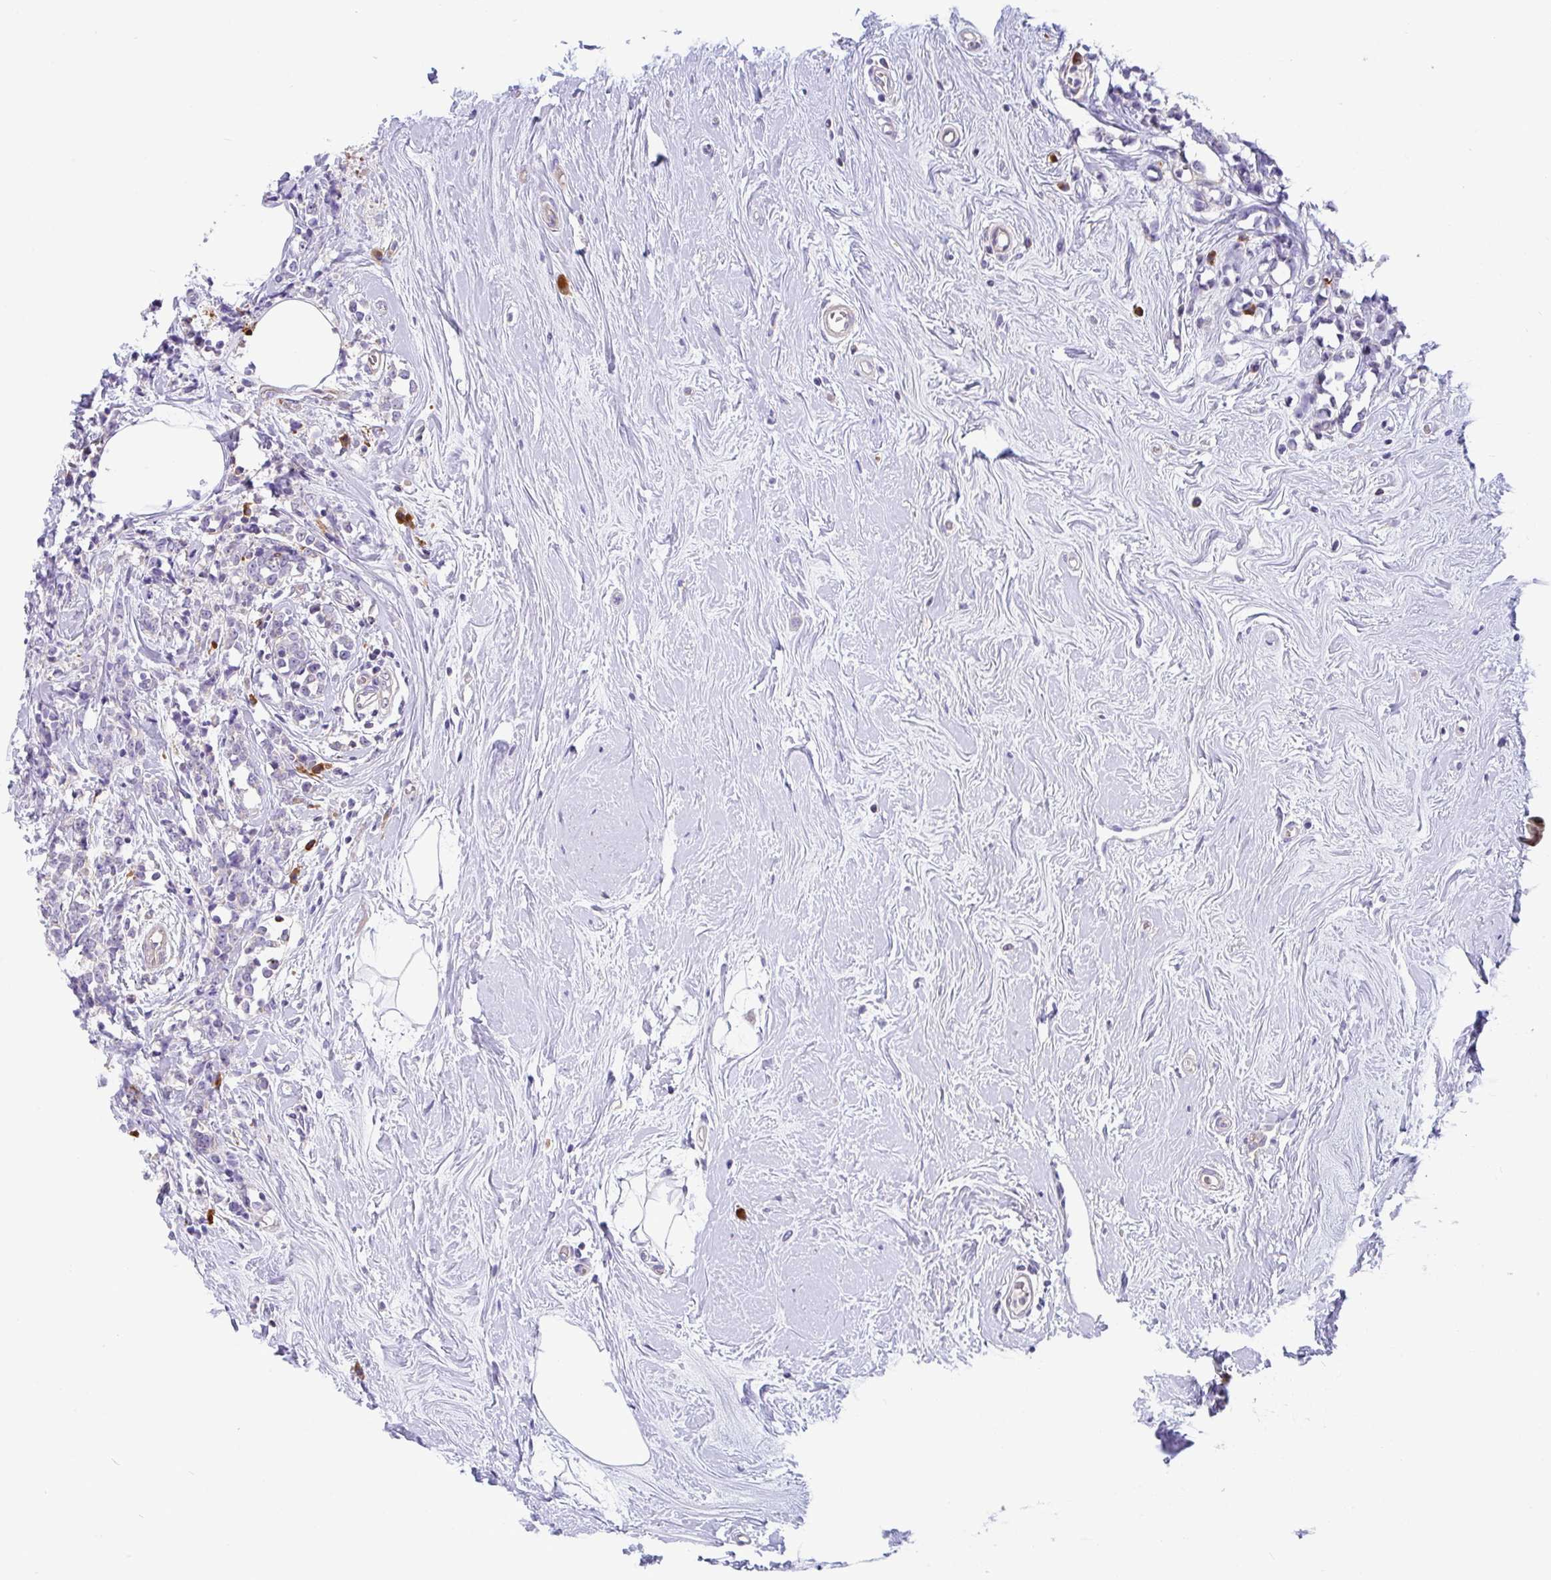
{"staining": {"intensity": "negative", "quantity": "none", "location": "none"}, "tissue": "breast cancer", "cell_type": "Tumor cells", "image_type": "cancer", "snomed": [{"axis": "morphology", "description": "Lobular carcinoma"}, {"axis": "topography", "description": "Breast"}], "caption": "Lobular carcinoma (breast) was stained to show a protein in brown. There is no significant staining in tumor cells.", "gene": "LRRC26", "patient": {"sex": "female", "age": 58}}